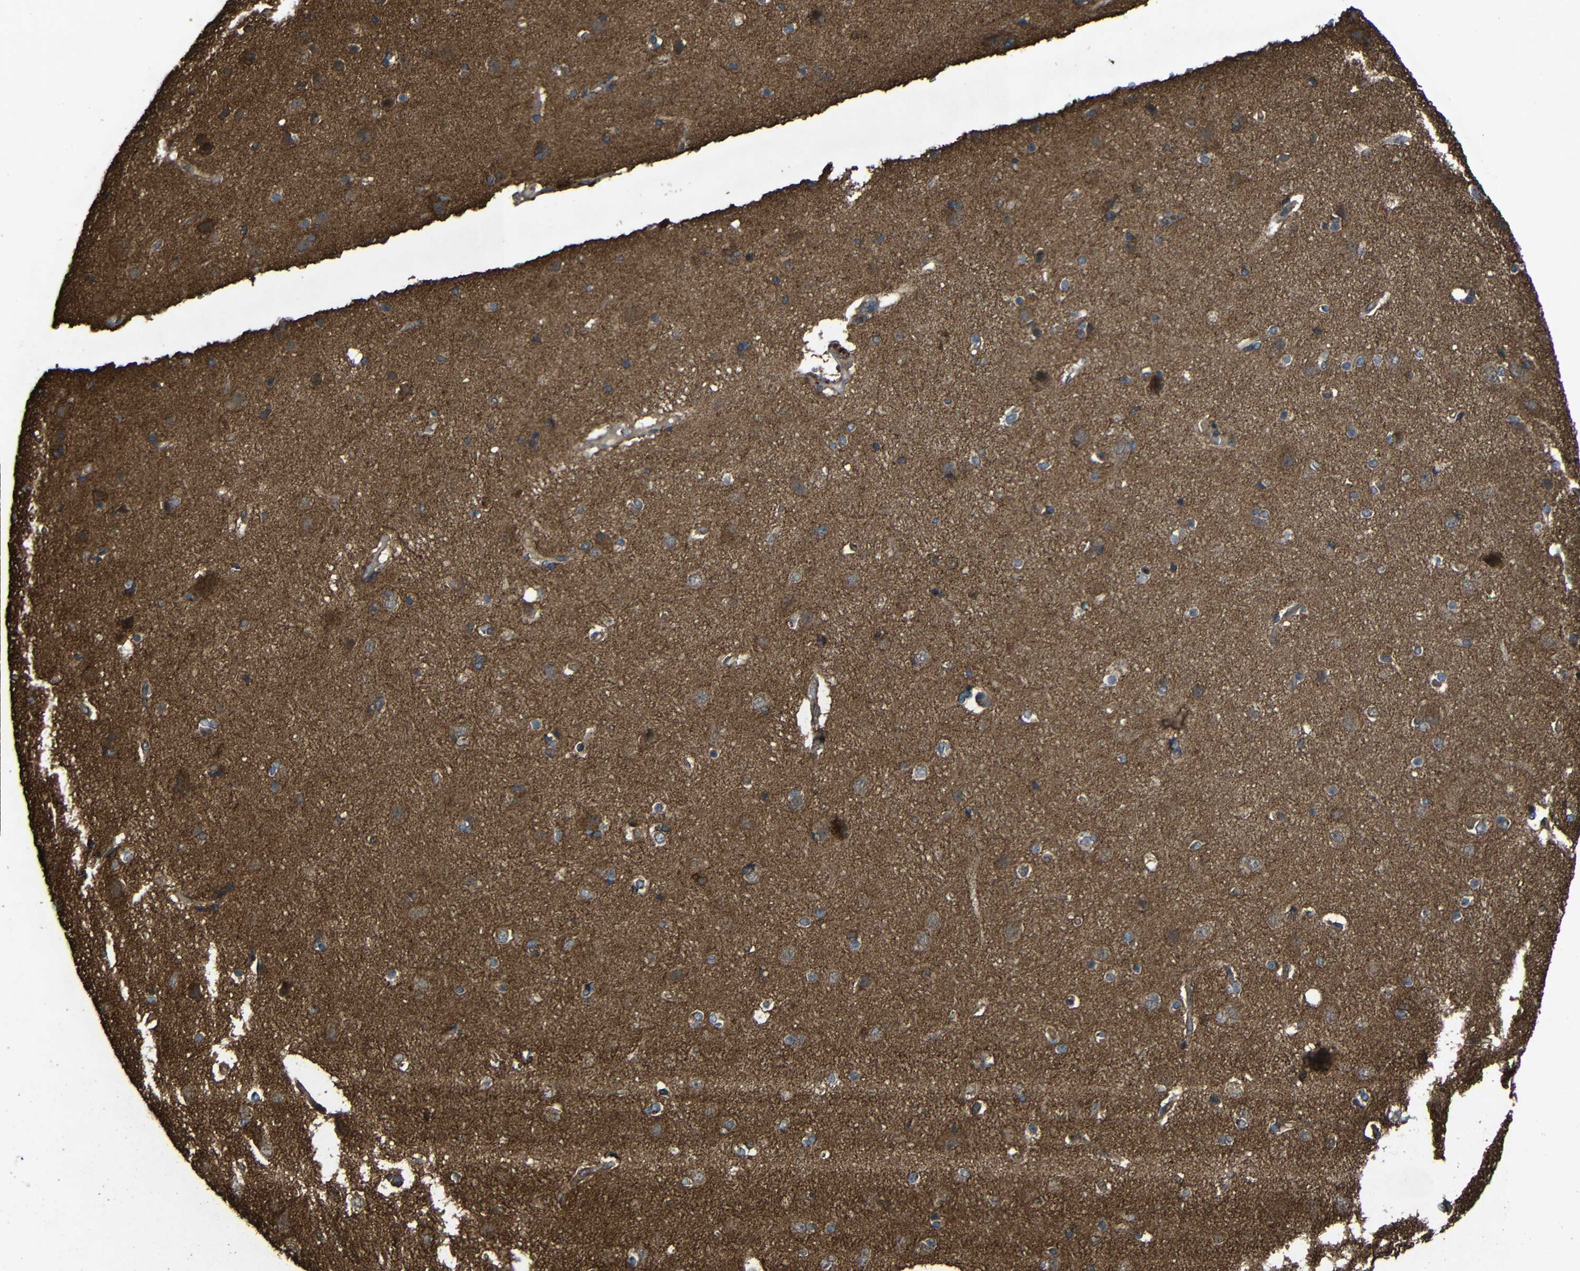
{"staining": {"intensity": "weak", "quantity": ">75%", "location": "cytoplasmic/membranous"}, "tissue": "cerebral cortex", "cell_type": "Endothelial cells", "image_type": "normal", "snomed": [{"axis": "morphology", "description": "Normal tissue, NOS"}, {"axis": "topography", "description": "Cerebral cortex"}], "caption": "Immunohistochemistry (DAB) staining of benign cerebral cortex reveals weak cytoplasmic/membranous protein staining in about >75% of endothelial cells.", "gene": "C1GALT1", "patient": {"sex": "female", "age": 54}}